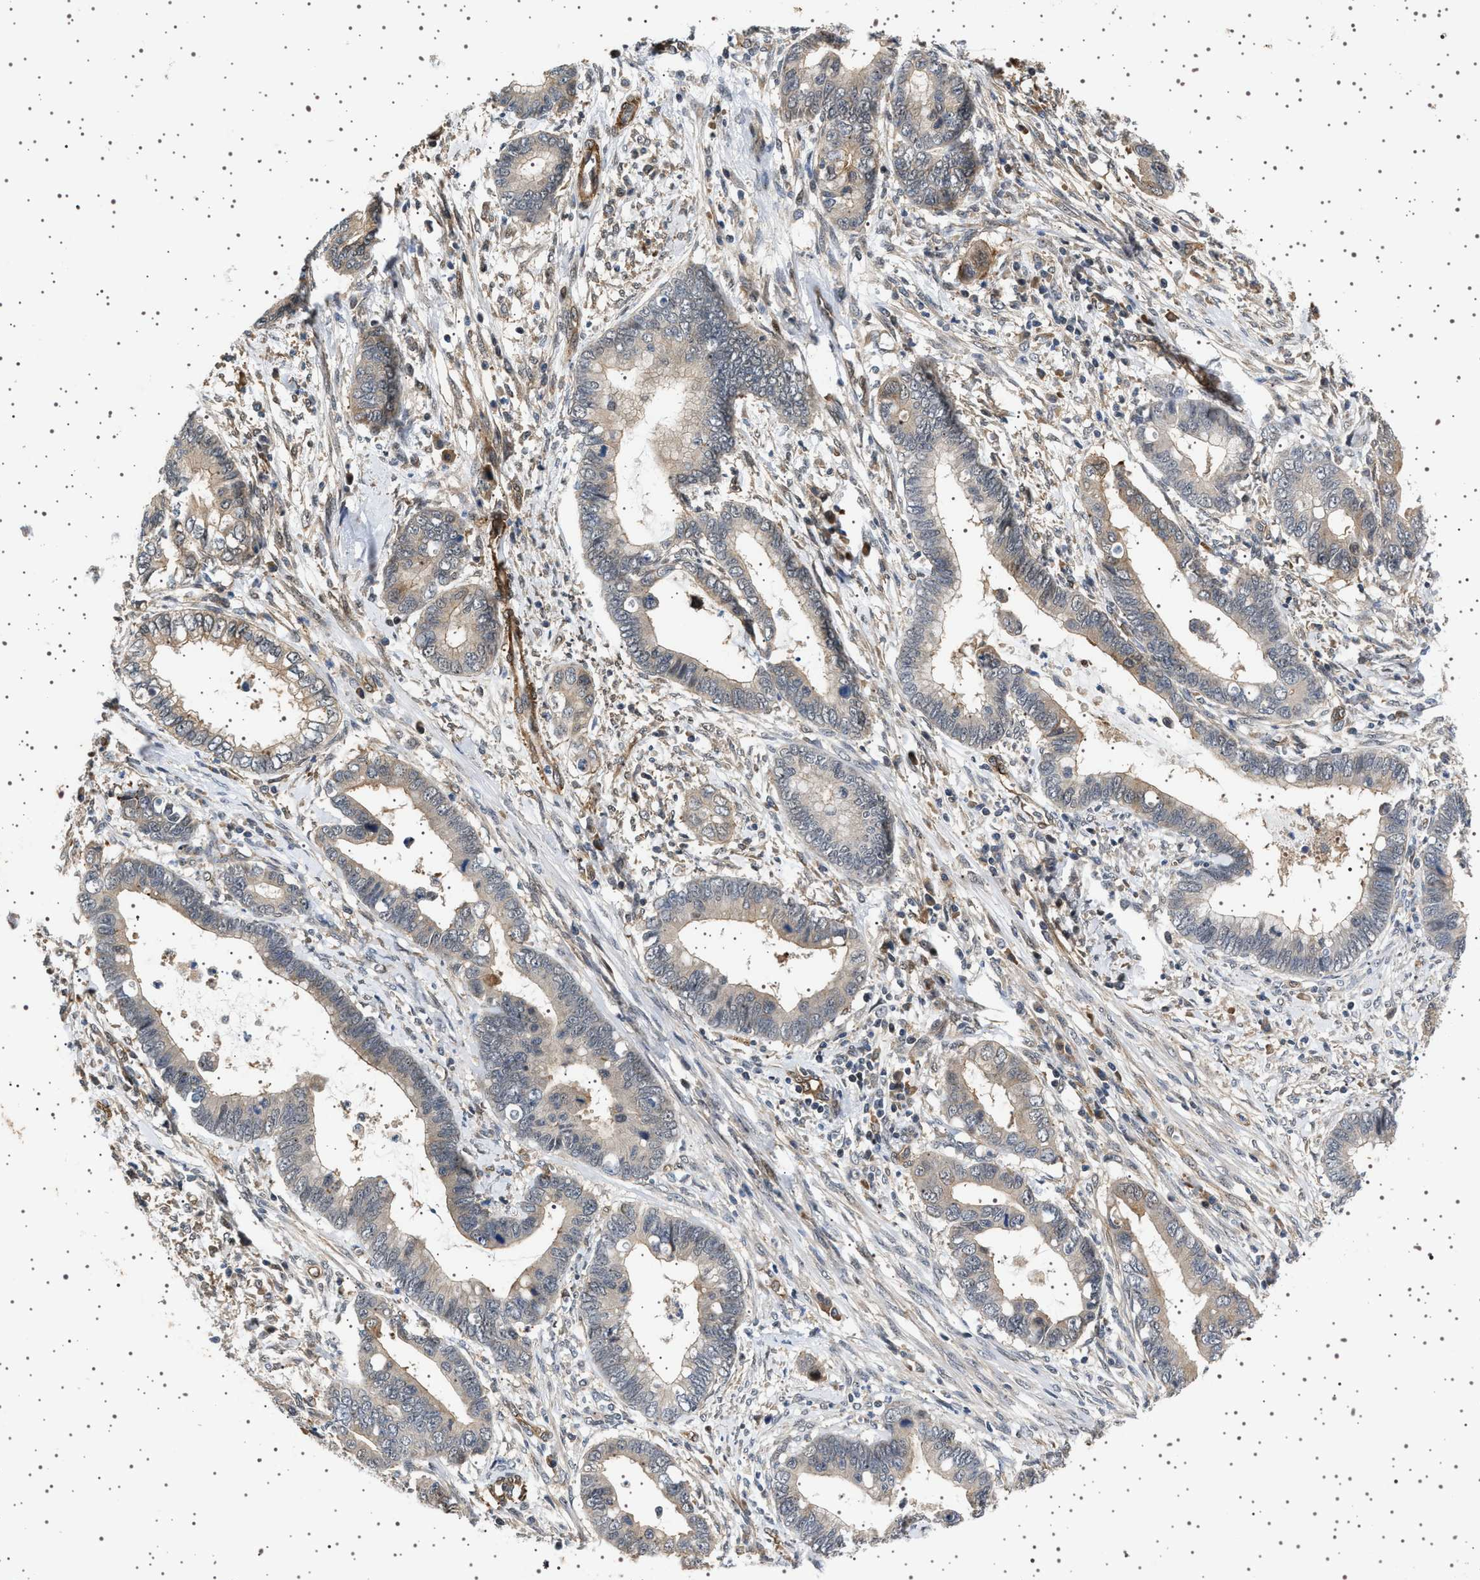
{"staining": {"intensity": "weak", "quantity": "25%-75%", "location": "cytoplasmic/membranous"}, "tissue": "cervical cancer", "cell_type": "Tumor cells", "image_type": "cancer", "snomed": [{"axis": "morphology", "description": "Adenocarcinoma, NOS"}, {"axis": "topography", "description": "Cervix"}], "caption": "Brown immunohistochemical staining in human cervical cancer (adenocarcinoma) displays weak cytoplasmic/membranous expression in about 25%-75% of tumor cells. Immunohistochemistry stains the protein in brown and the nuclei are stained blue.", "gene": "BAG3", "patient": {"sex": "female", "age": 44}}